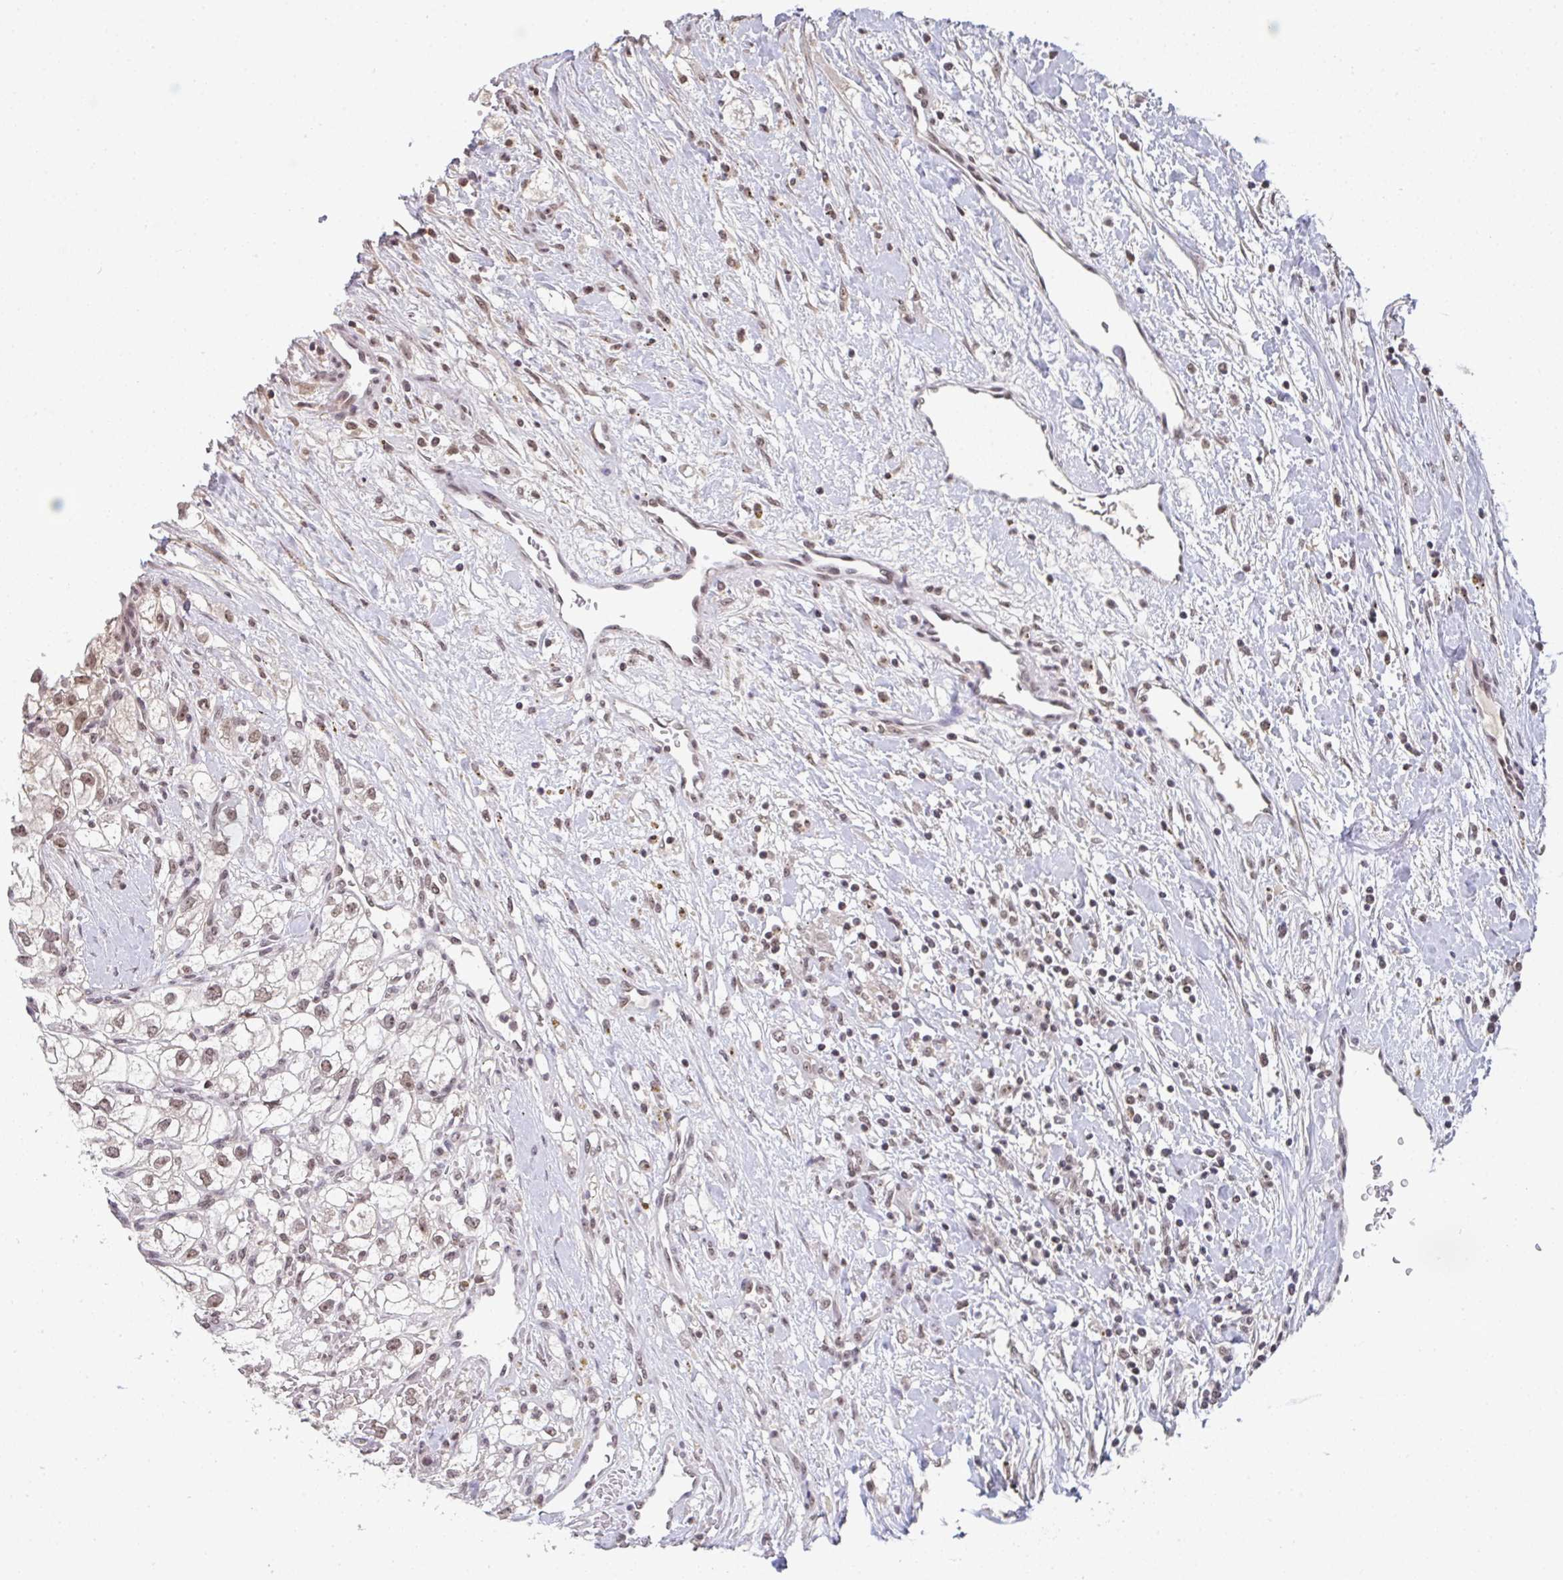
{"staining": {"intensity": "weak", "quantity": ">75%", "location": "nuclear"}, "tissue": "renal cancer", "cell_type": "Tumor cells", "image_type": "cancer", "snomed": [{"axis": "morphology", "description": "Adenocarcinoma, NOS"}, {"axis": "topography", "description": "Kidney"}], "caption": "An image of human renal adenocarcinoma stained for a protein exhibits weak nuclear brown staining in tumor cells.", "gene": "DKC1", "patient": {"sex": "male", "age": 59}}